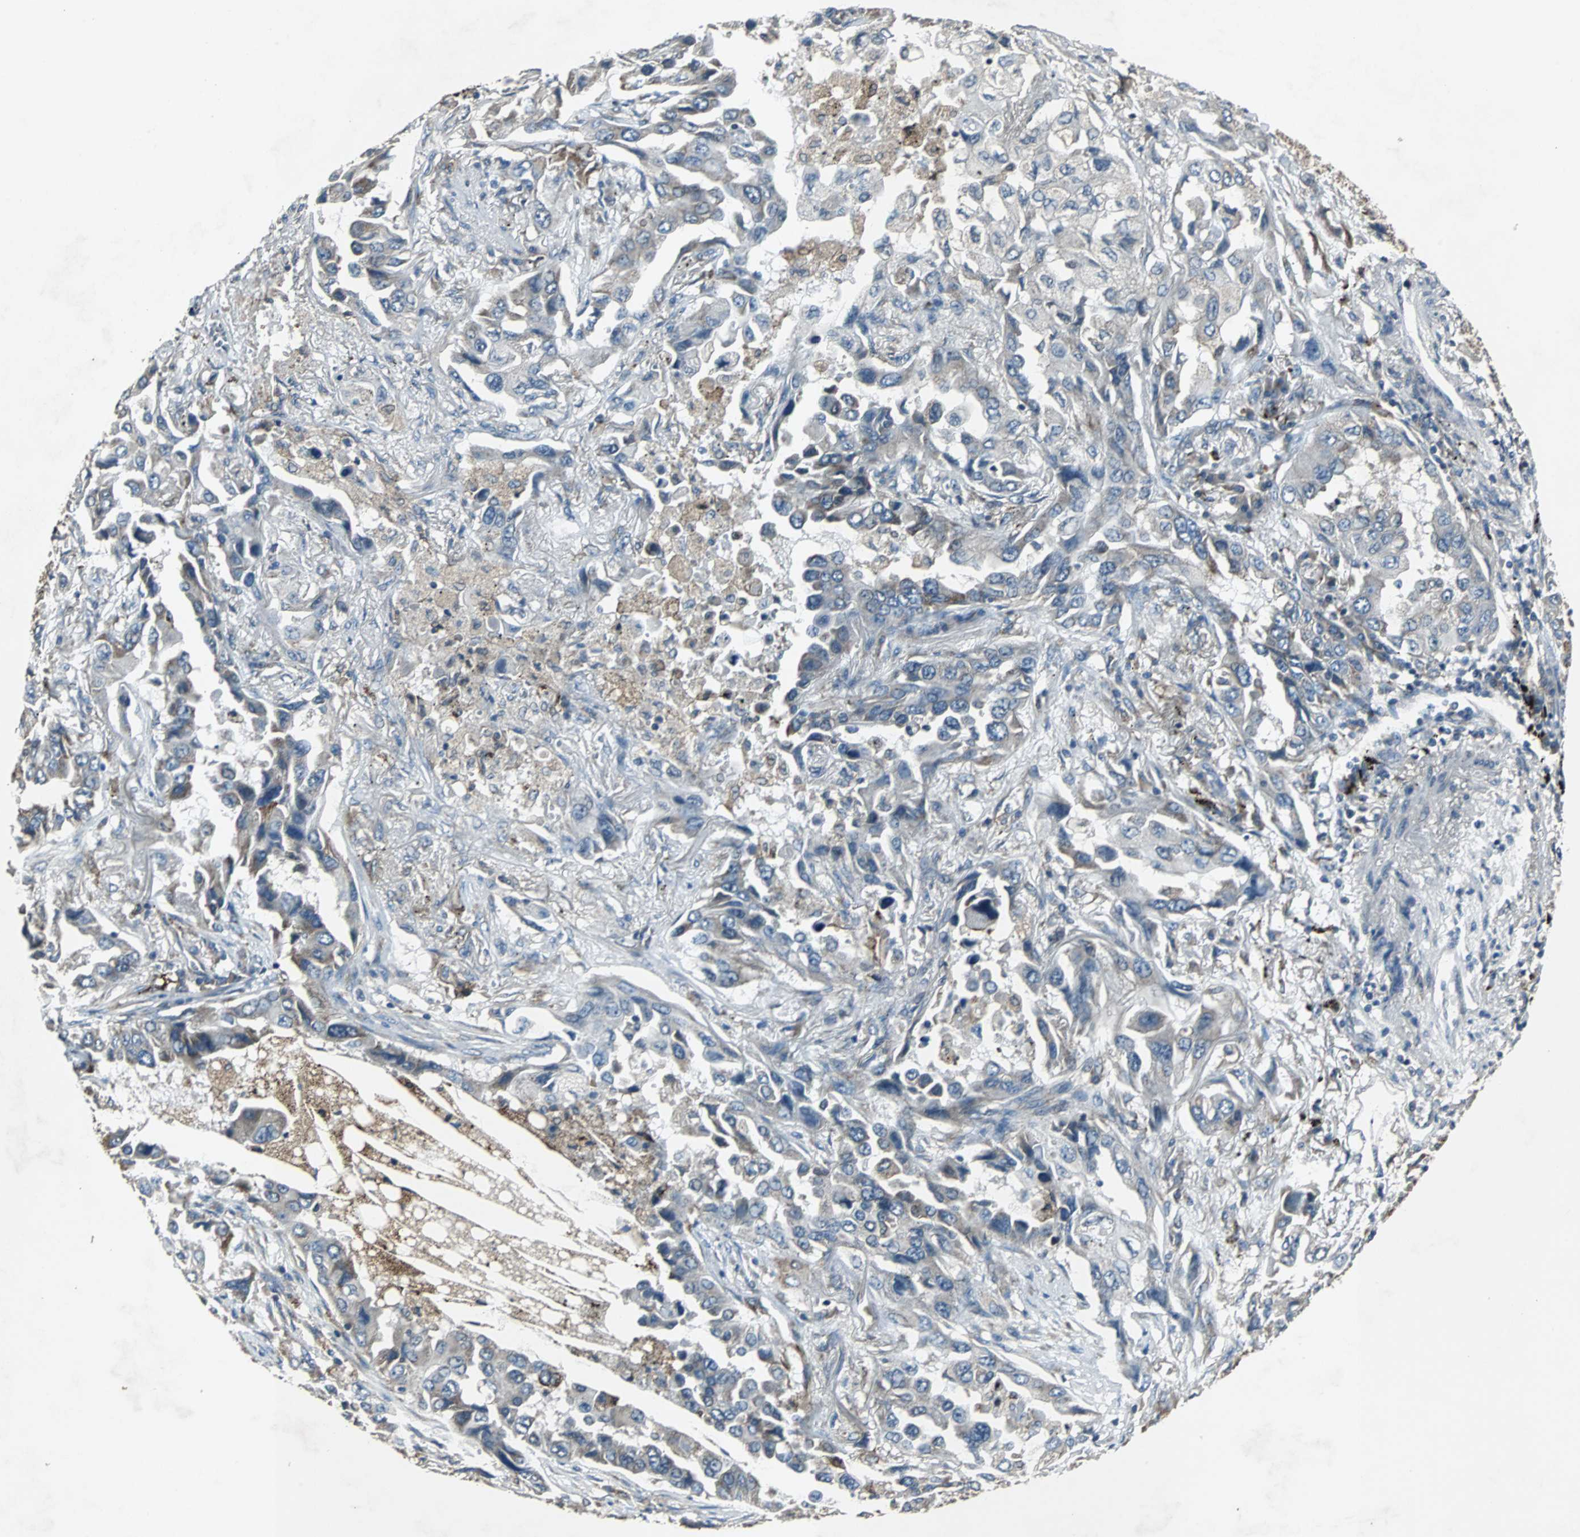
{"staining": {"intensity": "weak", "quantity": "<25%", "location": "cytoplasmic/membranous"}, "tissue": "lung cancer", "cell_type": "Tumor cells", "image_type": "cancer", "snomed": [{"axis": "morphology", "description": "Adenocarcinoma, NOS"}, {"axis": "topography", "description": "Lung"}], "caption": "The histopathology image exhibits no significant staining in tumor cells of adenocarcinoma (lung).", "gene": "SOS1", "patient": {"sex": "female", "age": 65}}